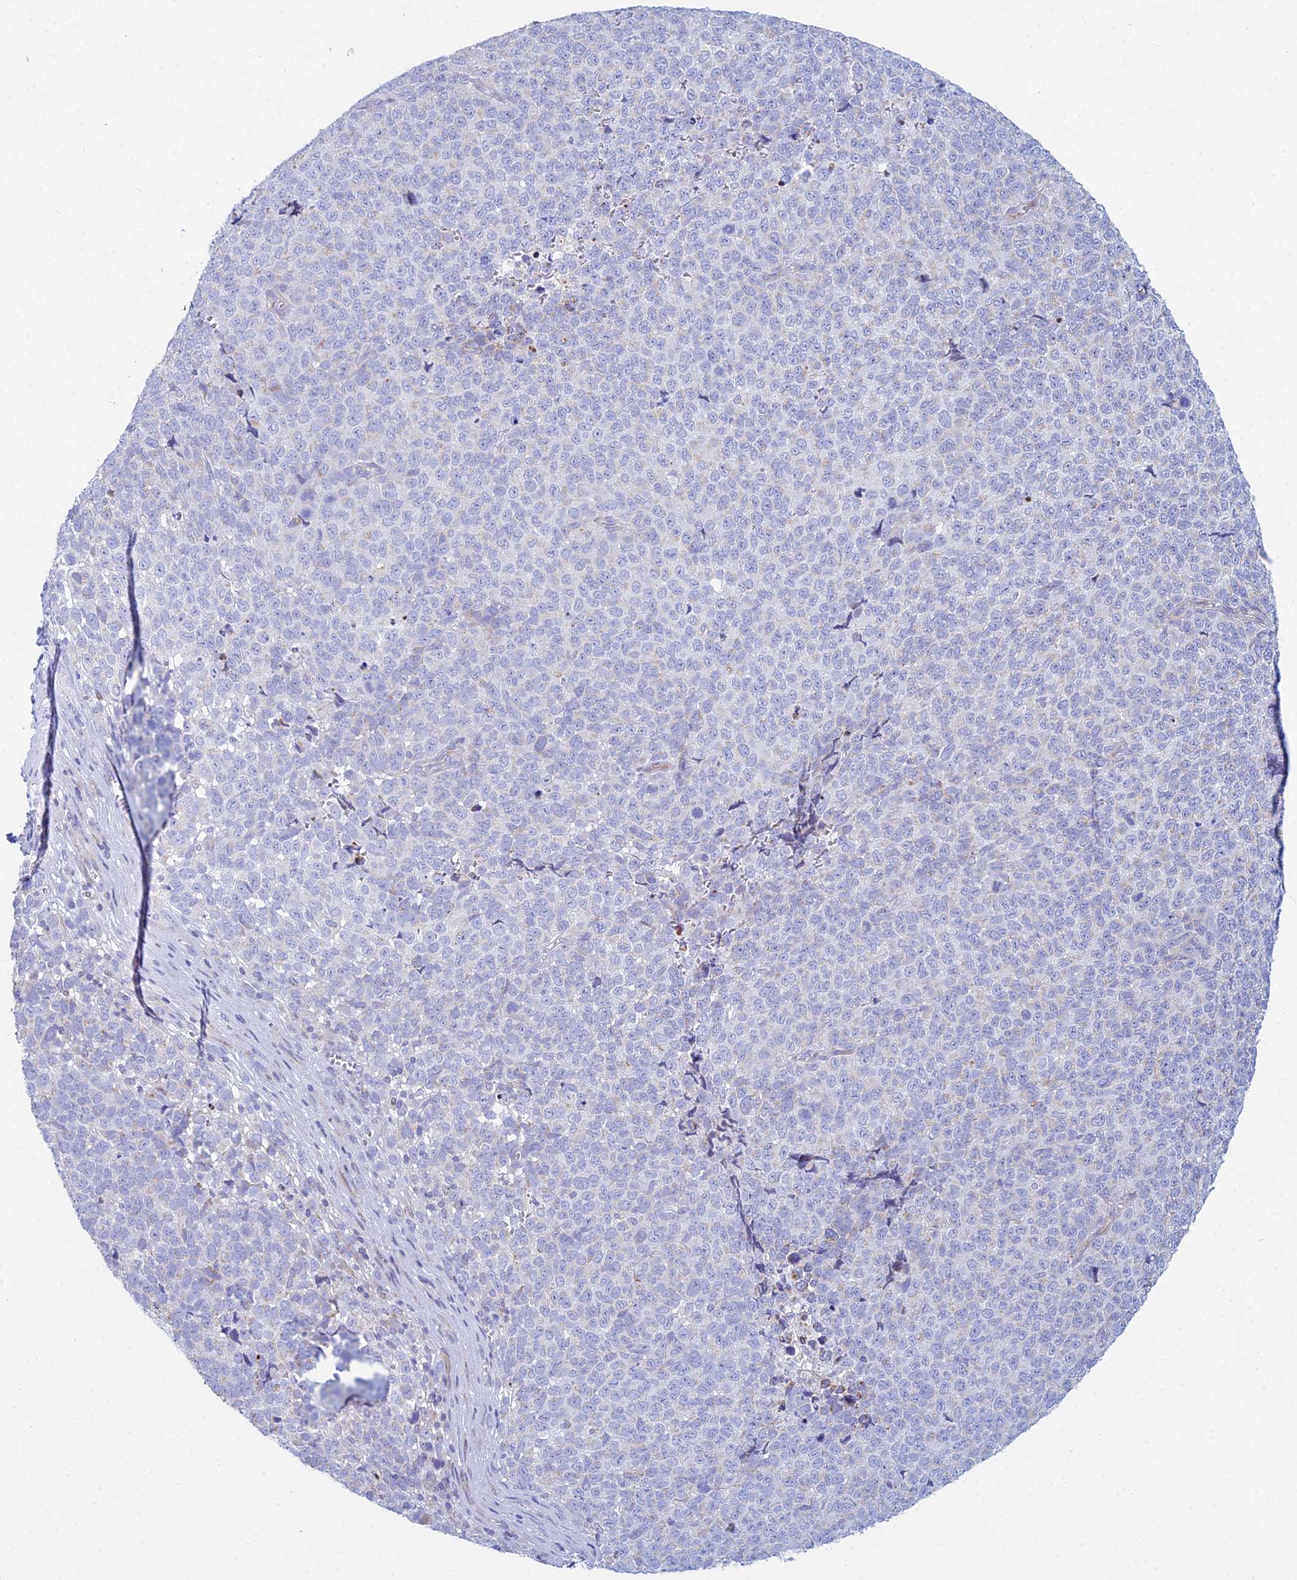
{"staining": {"intensity": "negative", "quantity": "none", "location": "none"}, "tissue": "melanoma", "cell_type": "Tumor cells", "image_type": "cancer", "snomed": [{"axis": "morphology", "description": "Malignant melanoma, NOS"}, {"axis": "topography", "description": "Nose, NOS"}], "caption": "Protein analysis of malignant melanoma demonstrates no significant expression in tumor cells. (DAB immunohistochemistry visualized using brightfield microscopy, high magnification).", "gene": "PRR13", "patient": {"sex": "female", "age": 48}}